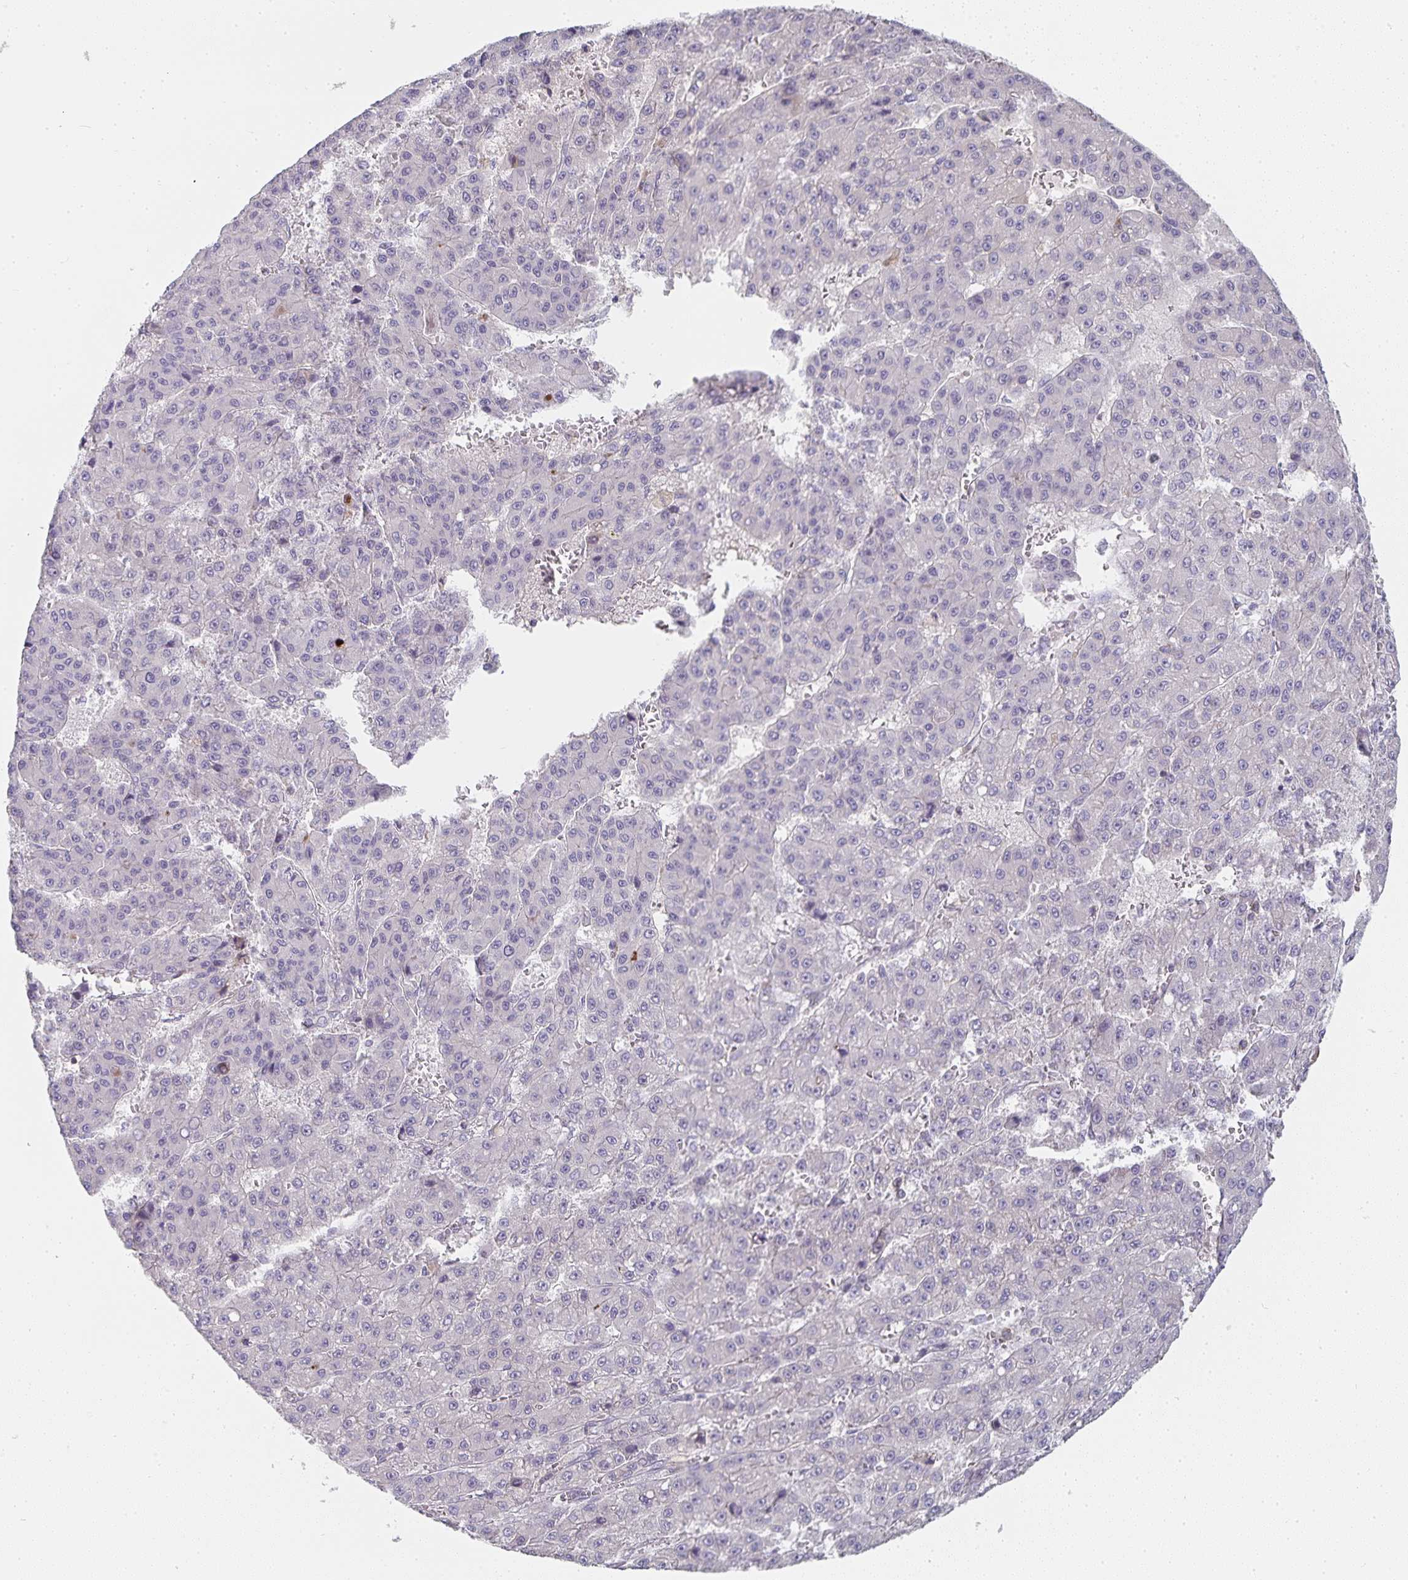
{"staining": {"intensity": "negative", "quantity": "none", "location": "none"}, "tissue": "liver cancer", "cell_type": "Tumor cells", "image_type": "cancer", "snomed": [{"axis": "morphology", "description": "Carcinoma, Hepatocellular, NOS"}, {"axis": "topography", "description": "Liver"}], "caption": "Immunohistochemical staining of human liver hepatocellular carcinoma displays no significant expression in tumor cells. (DAB (3,3'-diaminobenzidine) IHC with hematoxylin counter stain).", "gene": "GATA3", "patient": {"sex": "male", "age": 70}}